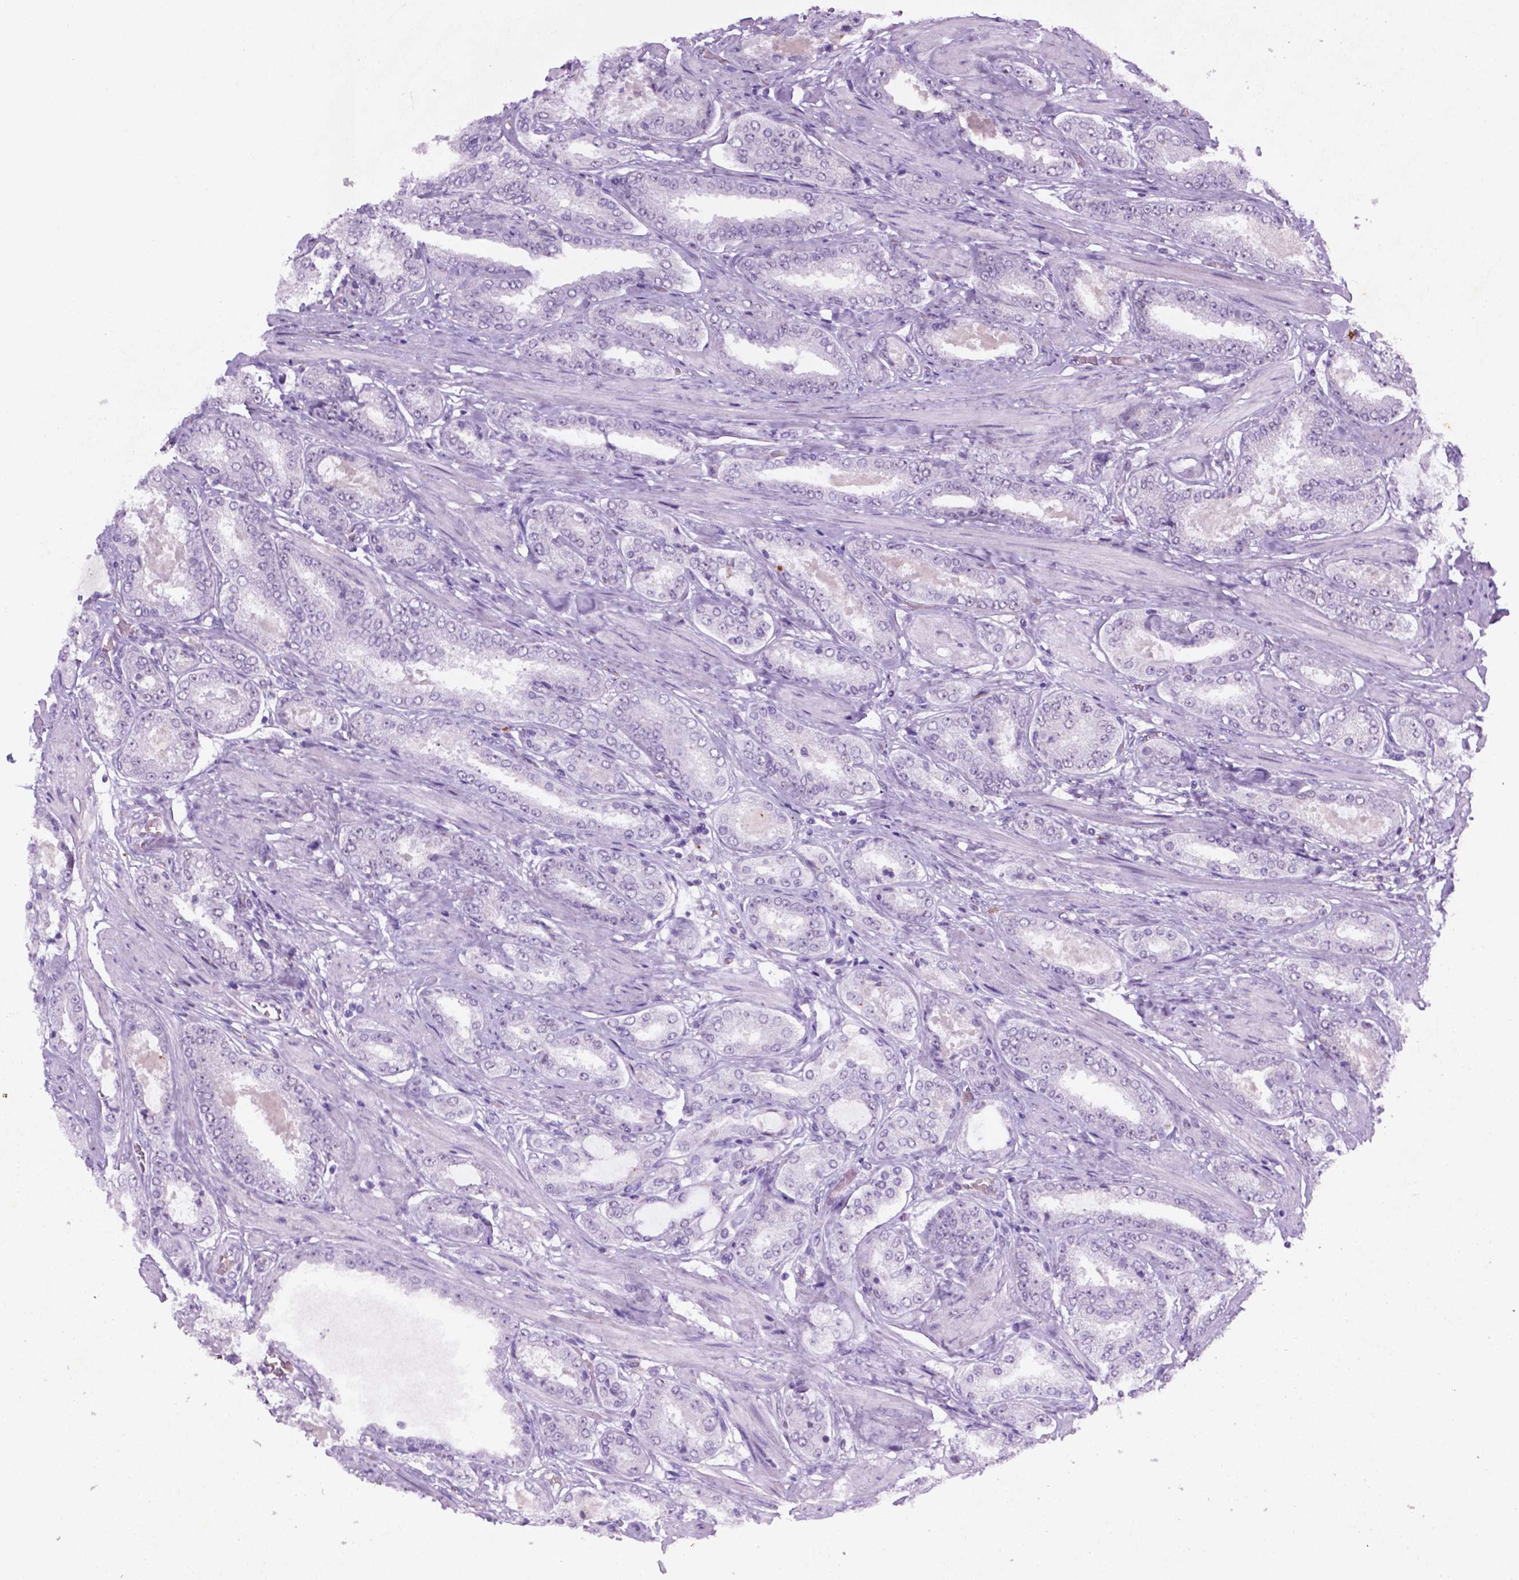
{"staining": {"intensity": "negative", "quantity": "none", "location": "none"}, "tissue": "prostate cancer", "cell_type": "Tumor cells", "image_type": "cancer", "snomed": [{"axis": "morphology", "description": "Adenocarcinoma, High grade"}, {"axis": "topography", "description": "Prostate"}], "caption": "The immunohistochemistry photomicrograph has no significant positivity in tumor cells of prostate cancer (adenocarcinoma (high-grade)) tissue.", "gene": "C18orf21", "patient": {"sex": "male", "age": 63}}